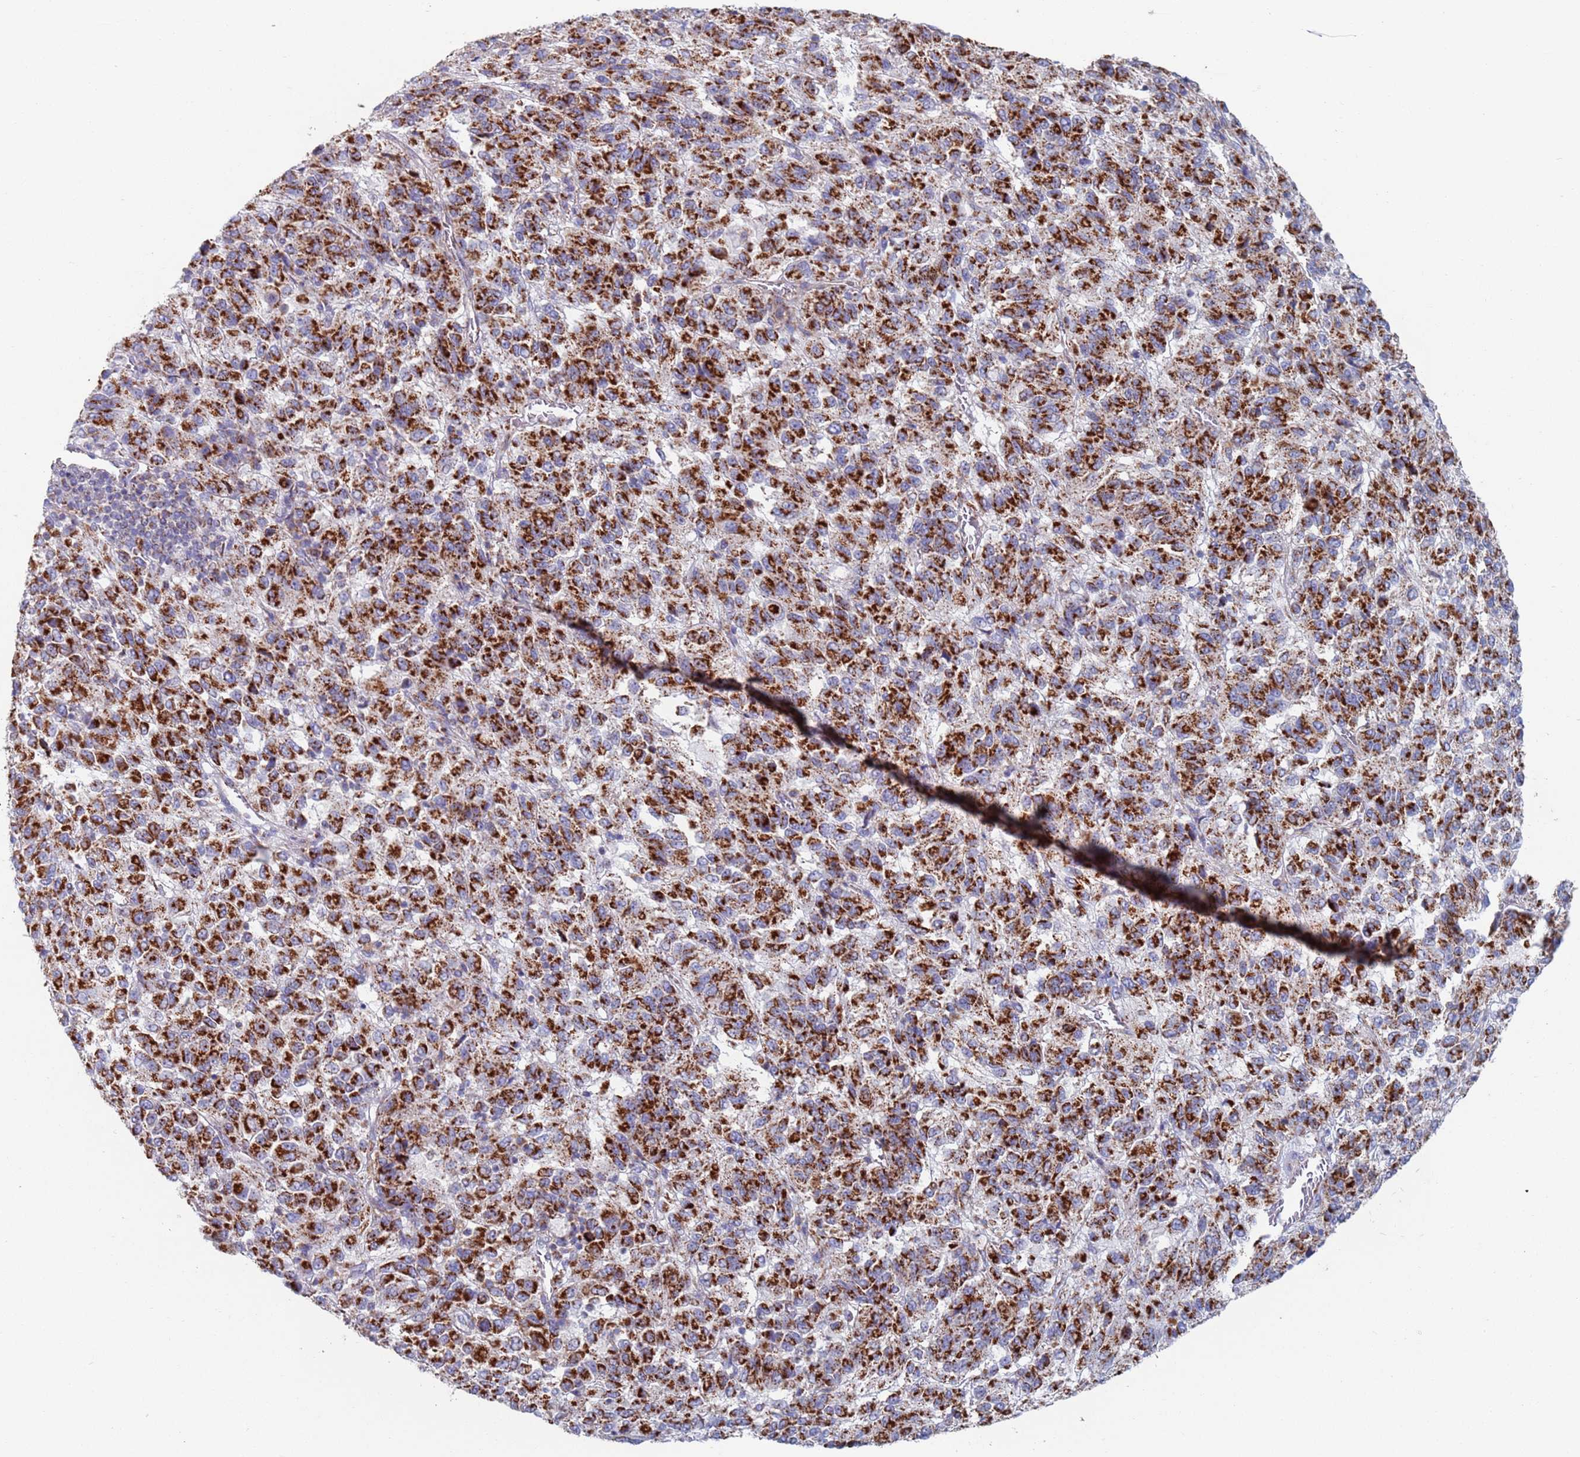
{"staining": {"intensity": "strong", "quantity": ">75%", "location": "cytoplasmic/membranous"}, "tissue": "melanoma", "cell_type": "Tumor cells", "image_type": "cancer", "snomed": [{"axis": "morphology", "description": "Malignant melanoma, Metastatic site"}, {"axis": "topography", "description": "Lung"}], "caption": "Protein positivity by immunohistochemistry exhibits strong cytoplasmic/membranous staining in approximately >75% of tumor cells in melanoma.", "gene": "MRPL22", "patient": {"sex": "male", "age": 64}}